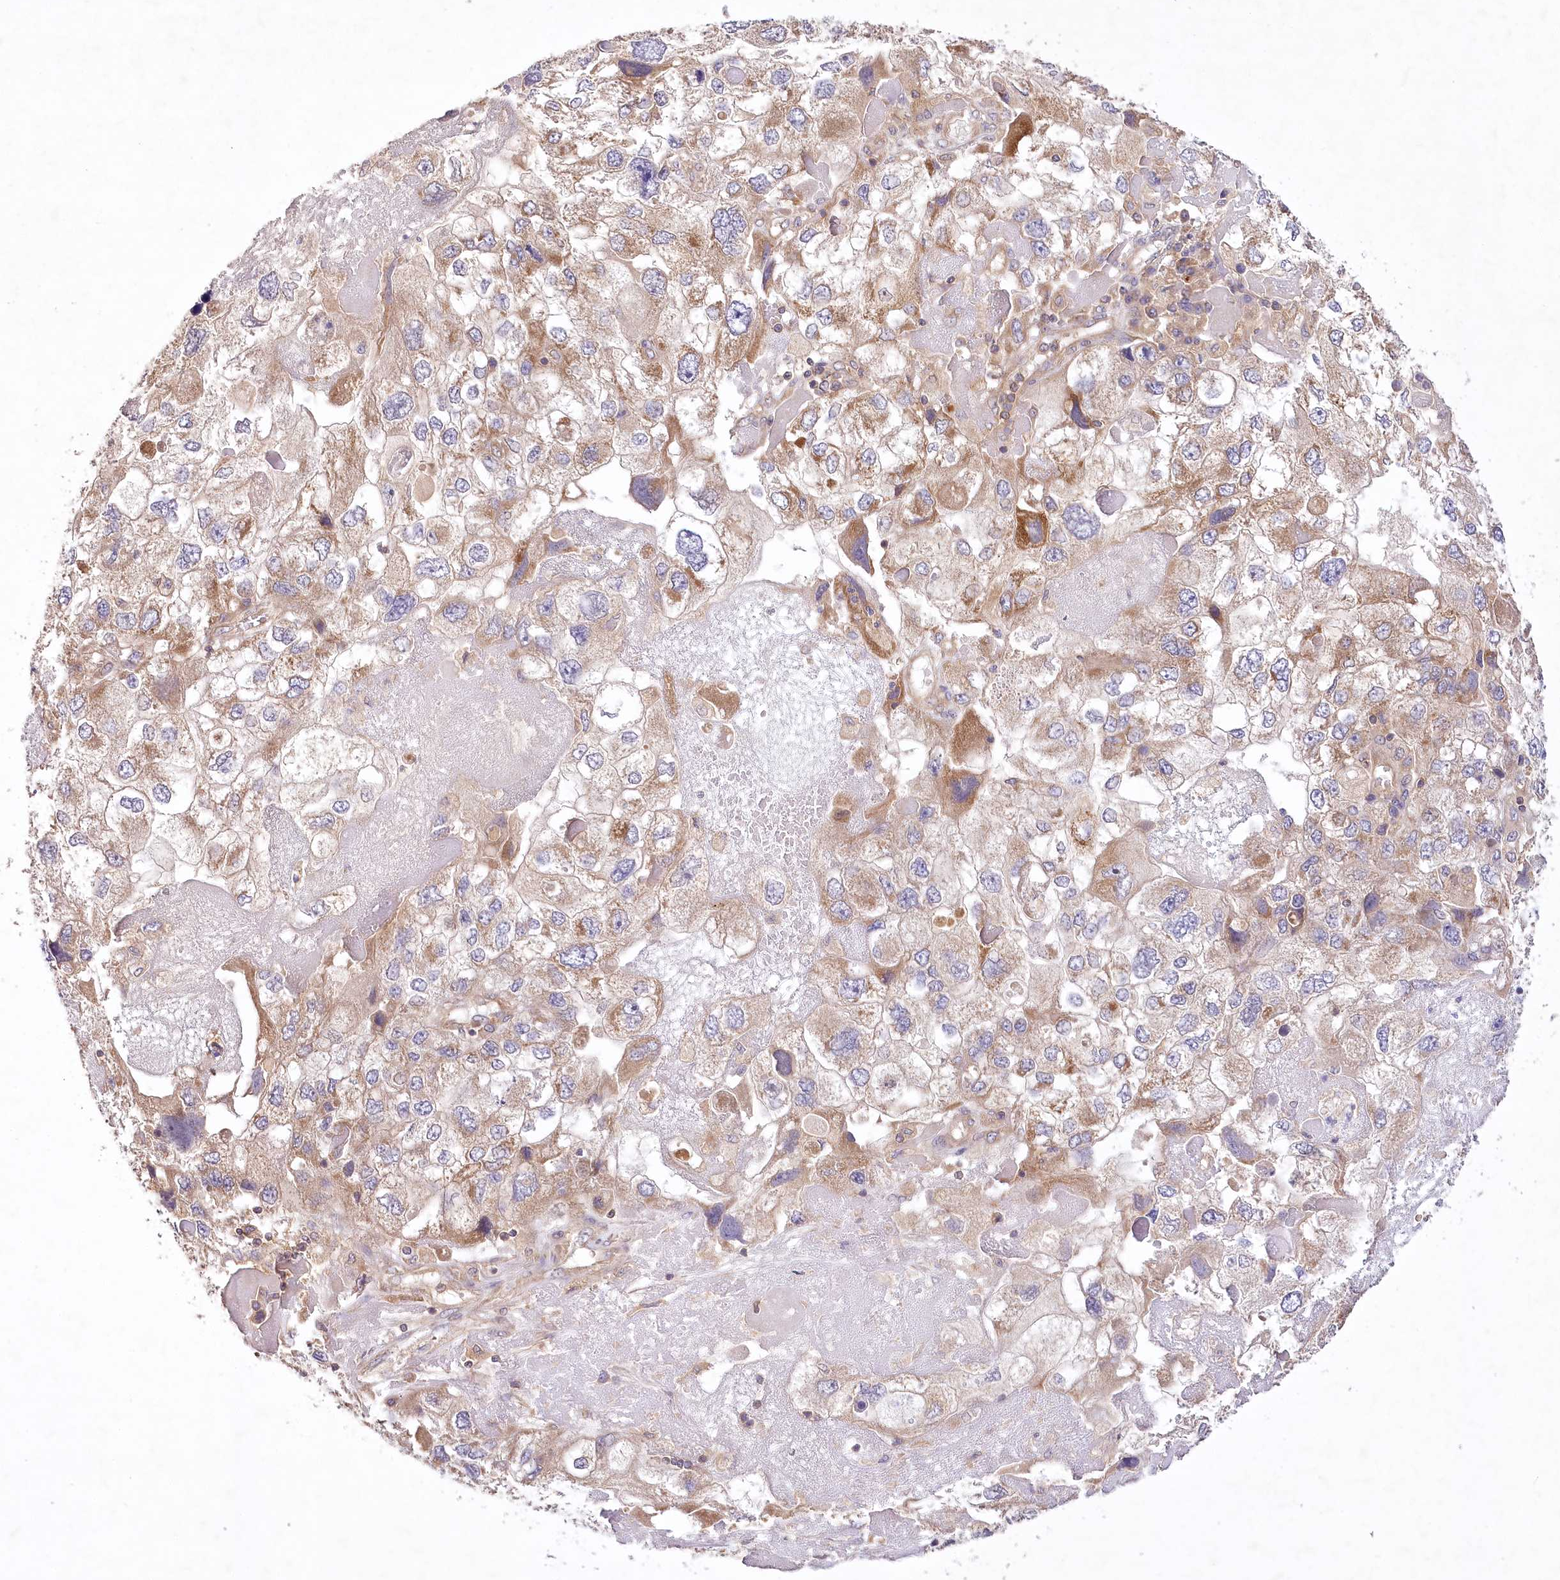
{"staining": {"intensity": "moderate", "quantity": "25%-75%", "location": "cytoplasmic/membranous"}, "tissue": "endometrial cancer", "cell_type": "Tumor cells", "image_type": "cancer", "snomed": [{"axis": "morphology", "description": "Adenocarcinoma, NOS"}, {"axis": "topography", "description": "Endometrium"}], "caption": "Endometrial cancer stained with a protein marker exhibits moderate staining in tumor cells.", "gene": "LSS", "patient": {"sex": "female", "age": 49}}